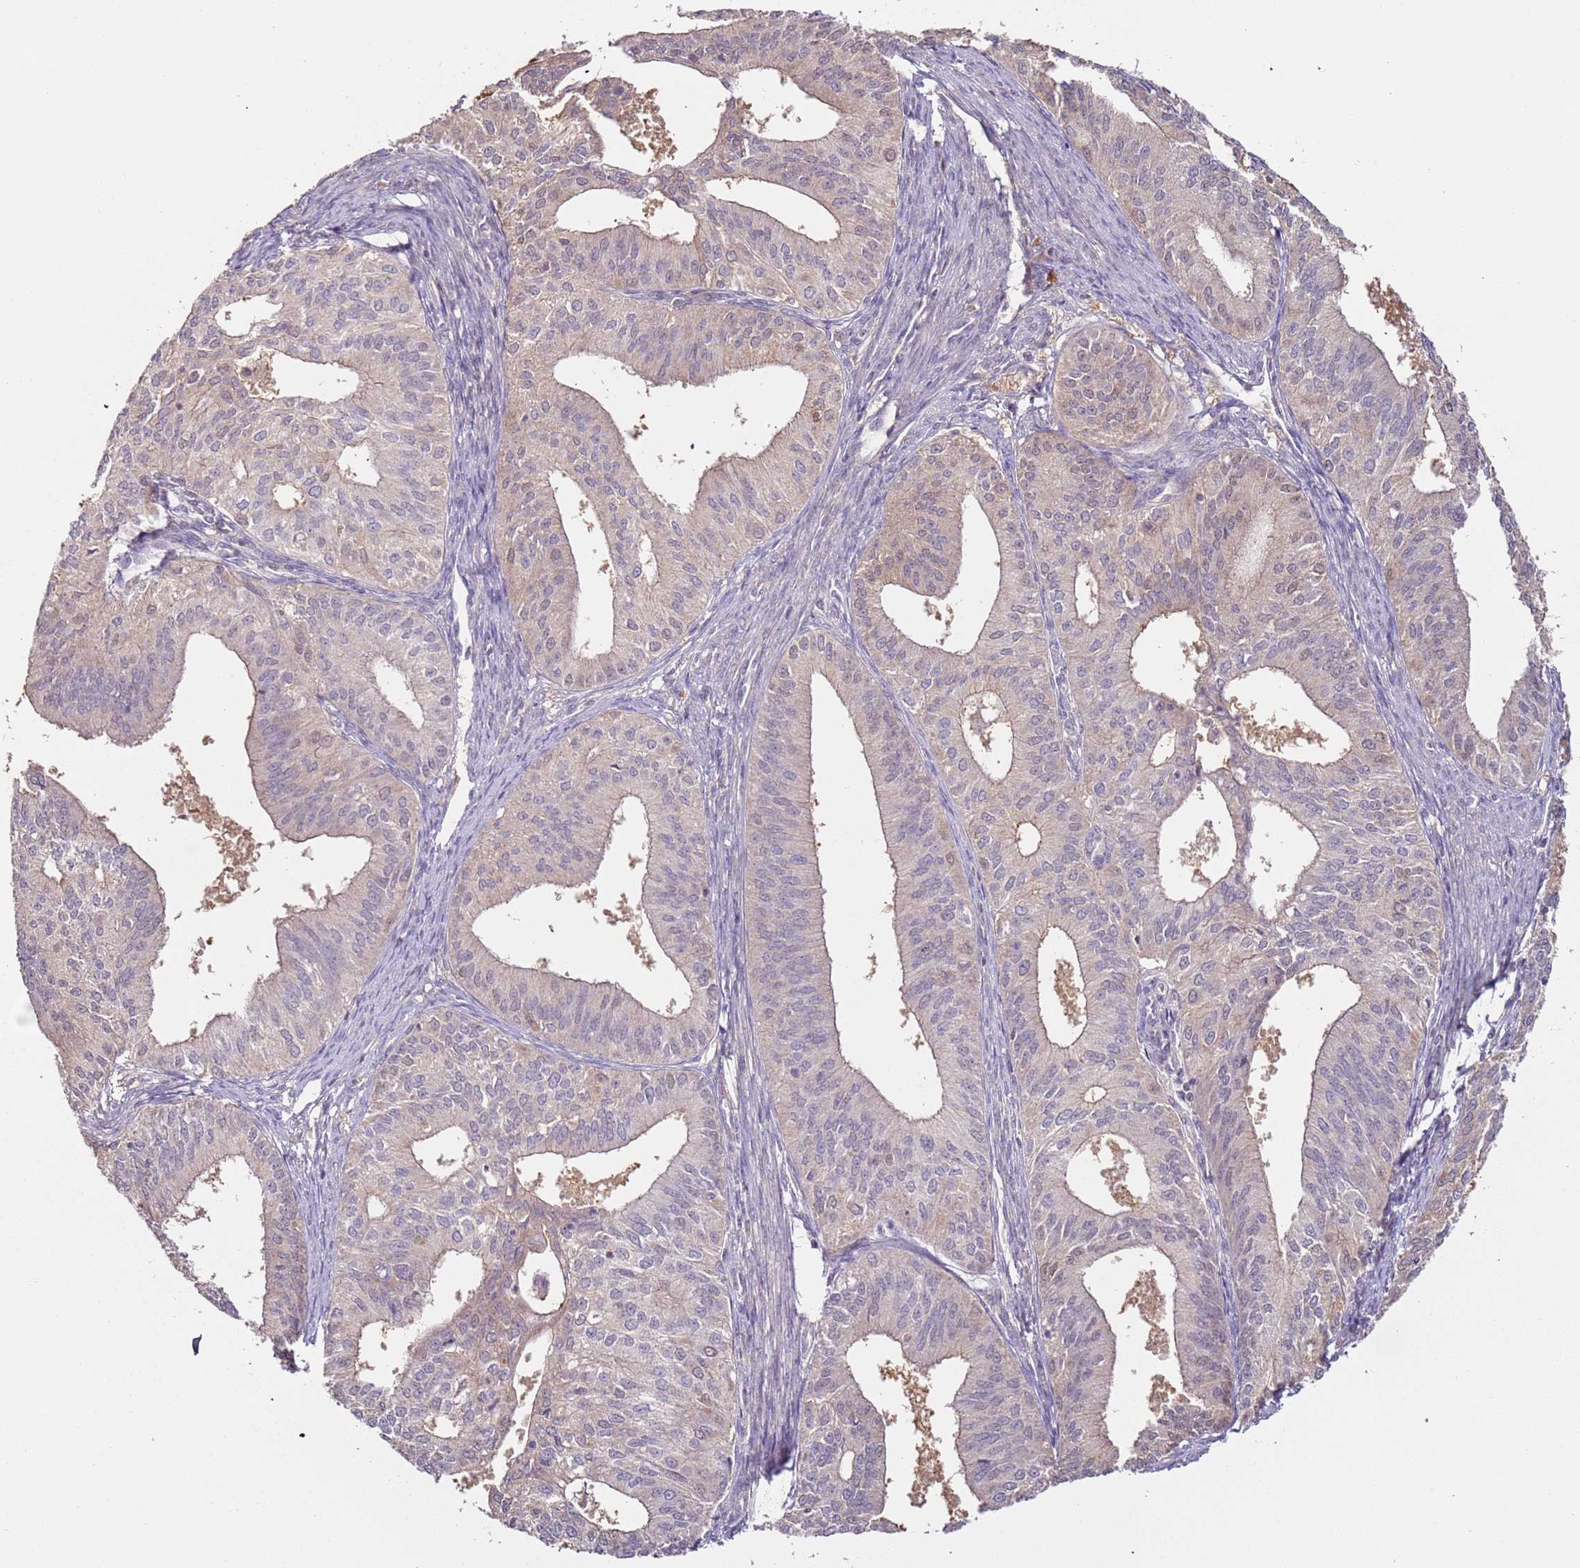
{"staining": {"intensity": "weak", "quantity": "<25%", "location": "cytoplasmic/membranous"}, "tissue": "endometrial cancer", "cell_type": "Tumor cells", "image_type": "cancer", "snomed": [{"axis": "morphology", "description": "Adenocarcinoma, NOS"}, {"axis": "topography", "description": "Endometrium"}], "caption": "Adenocarcinoma (endometrial) was stained to show a protein in brown. There is no significant staining in tumor cells.", "gene": "MDH1", "patient": {"sex": "female", "age": 50}}